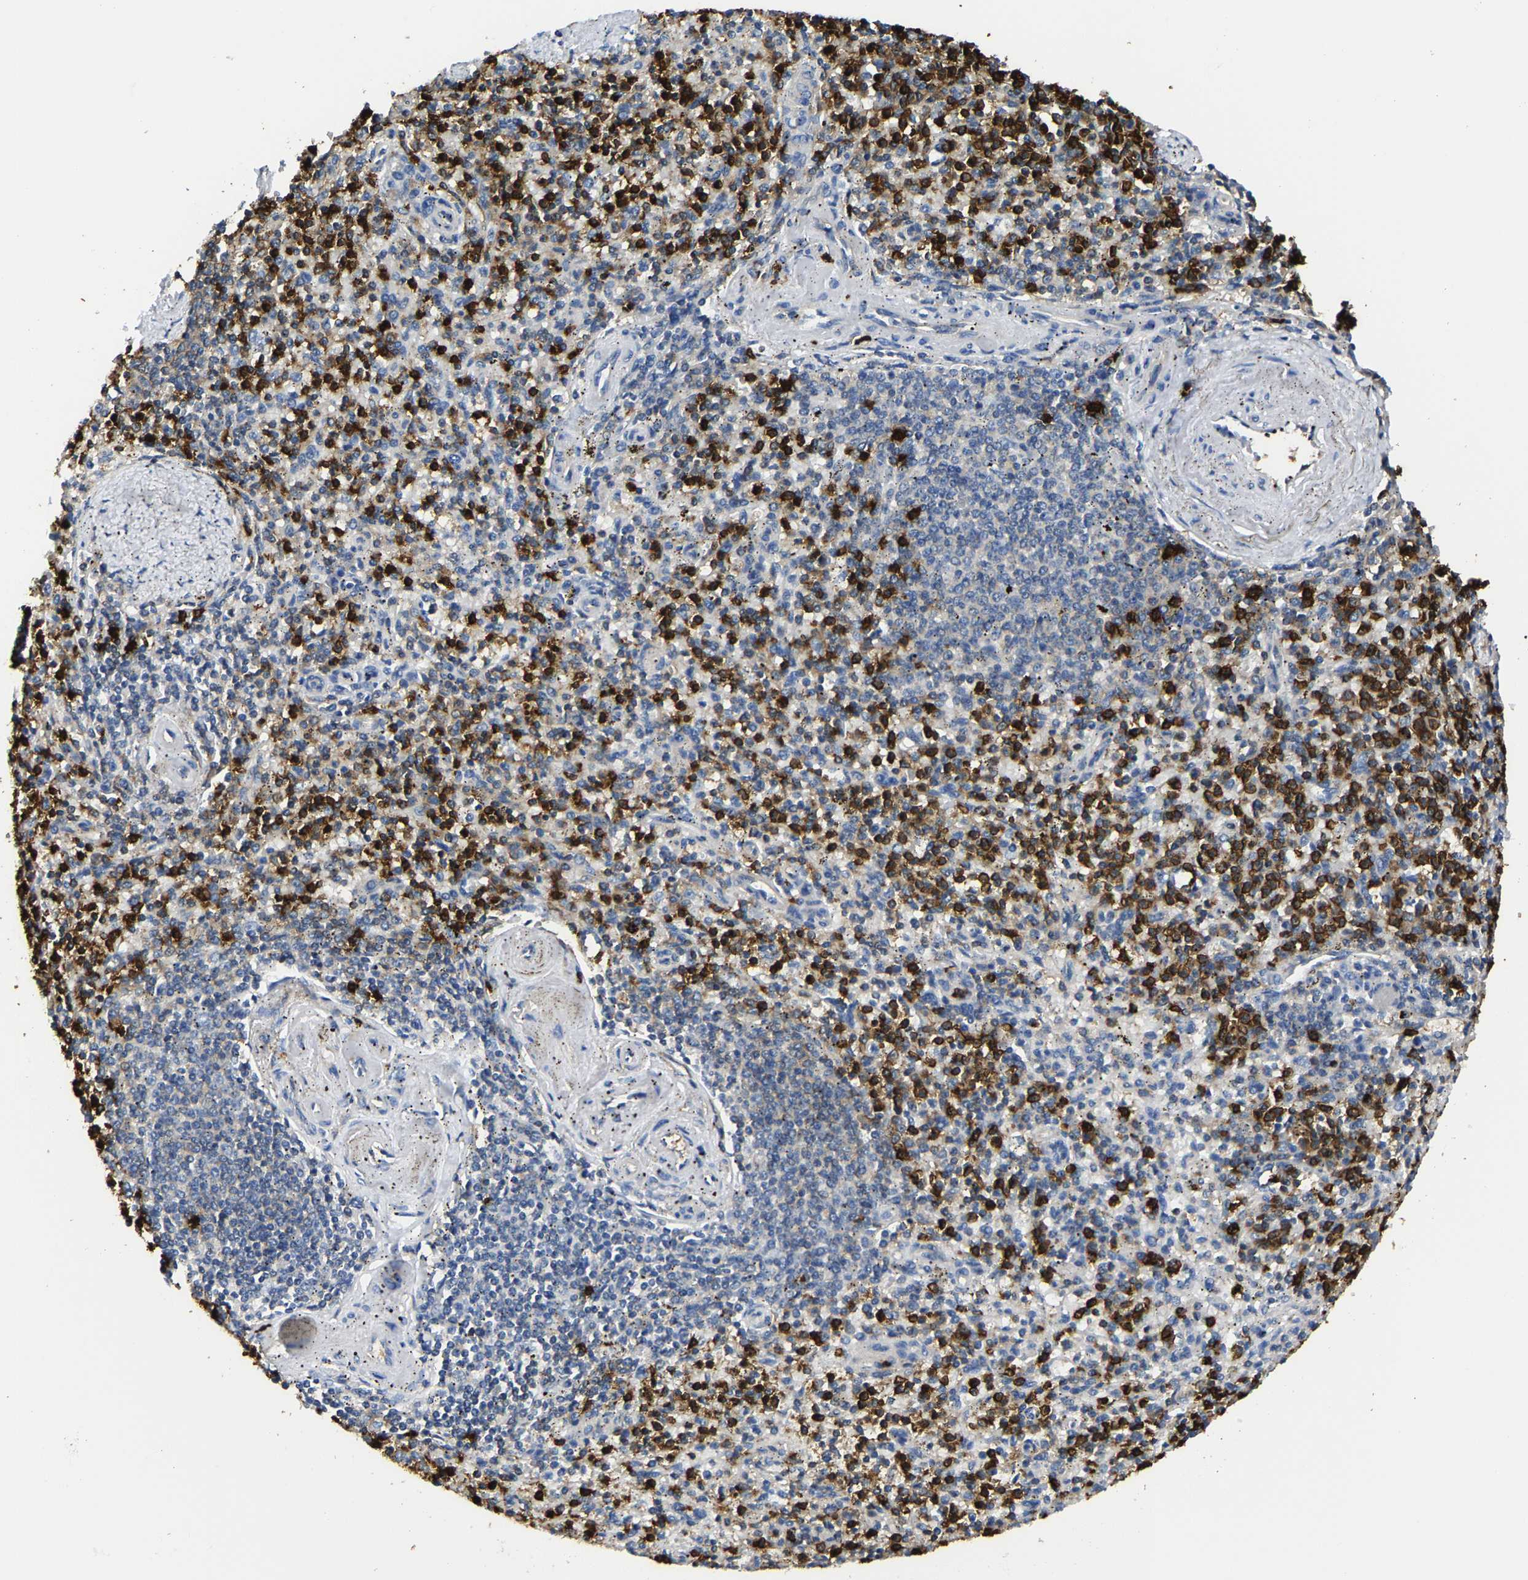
{"staining": {"intensity": "strong", "quantity": "25%-75%", "location": "cytoplasmic/membranous"}, "tissue": "spleen", "cell_type": "Cells in red pulp", "image_type": "normal", "snomed": [{"axis": "morphology", "description": "Normal tissue, NOS"}, {"axis": "topography", "description": "Spleen"}], "caption": "The micrograph demonstrates a brown stain indicating the presence of a protein in the cytoplasmic/membranous of cells in red pulp in spleen. (IHC, brightfield microscopy, high magnification).", "gene": "TRAF6", "patient": {"sex": "male", "age": 72}}